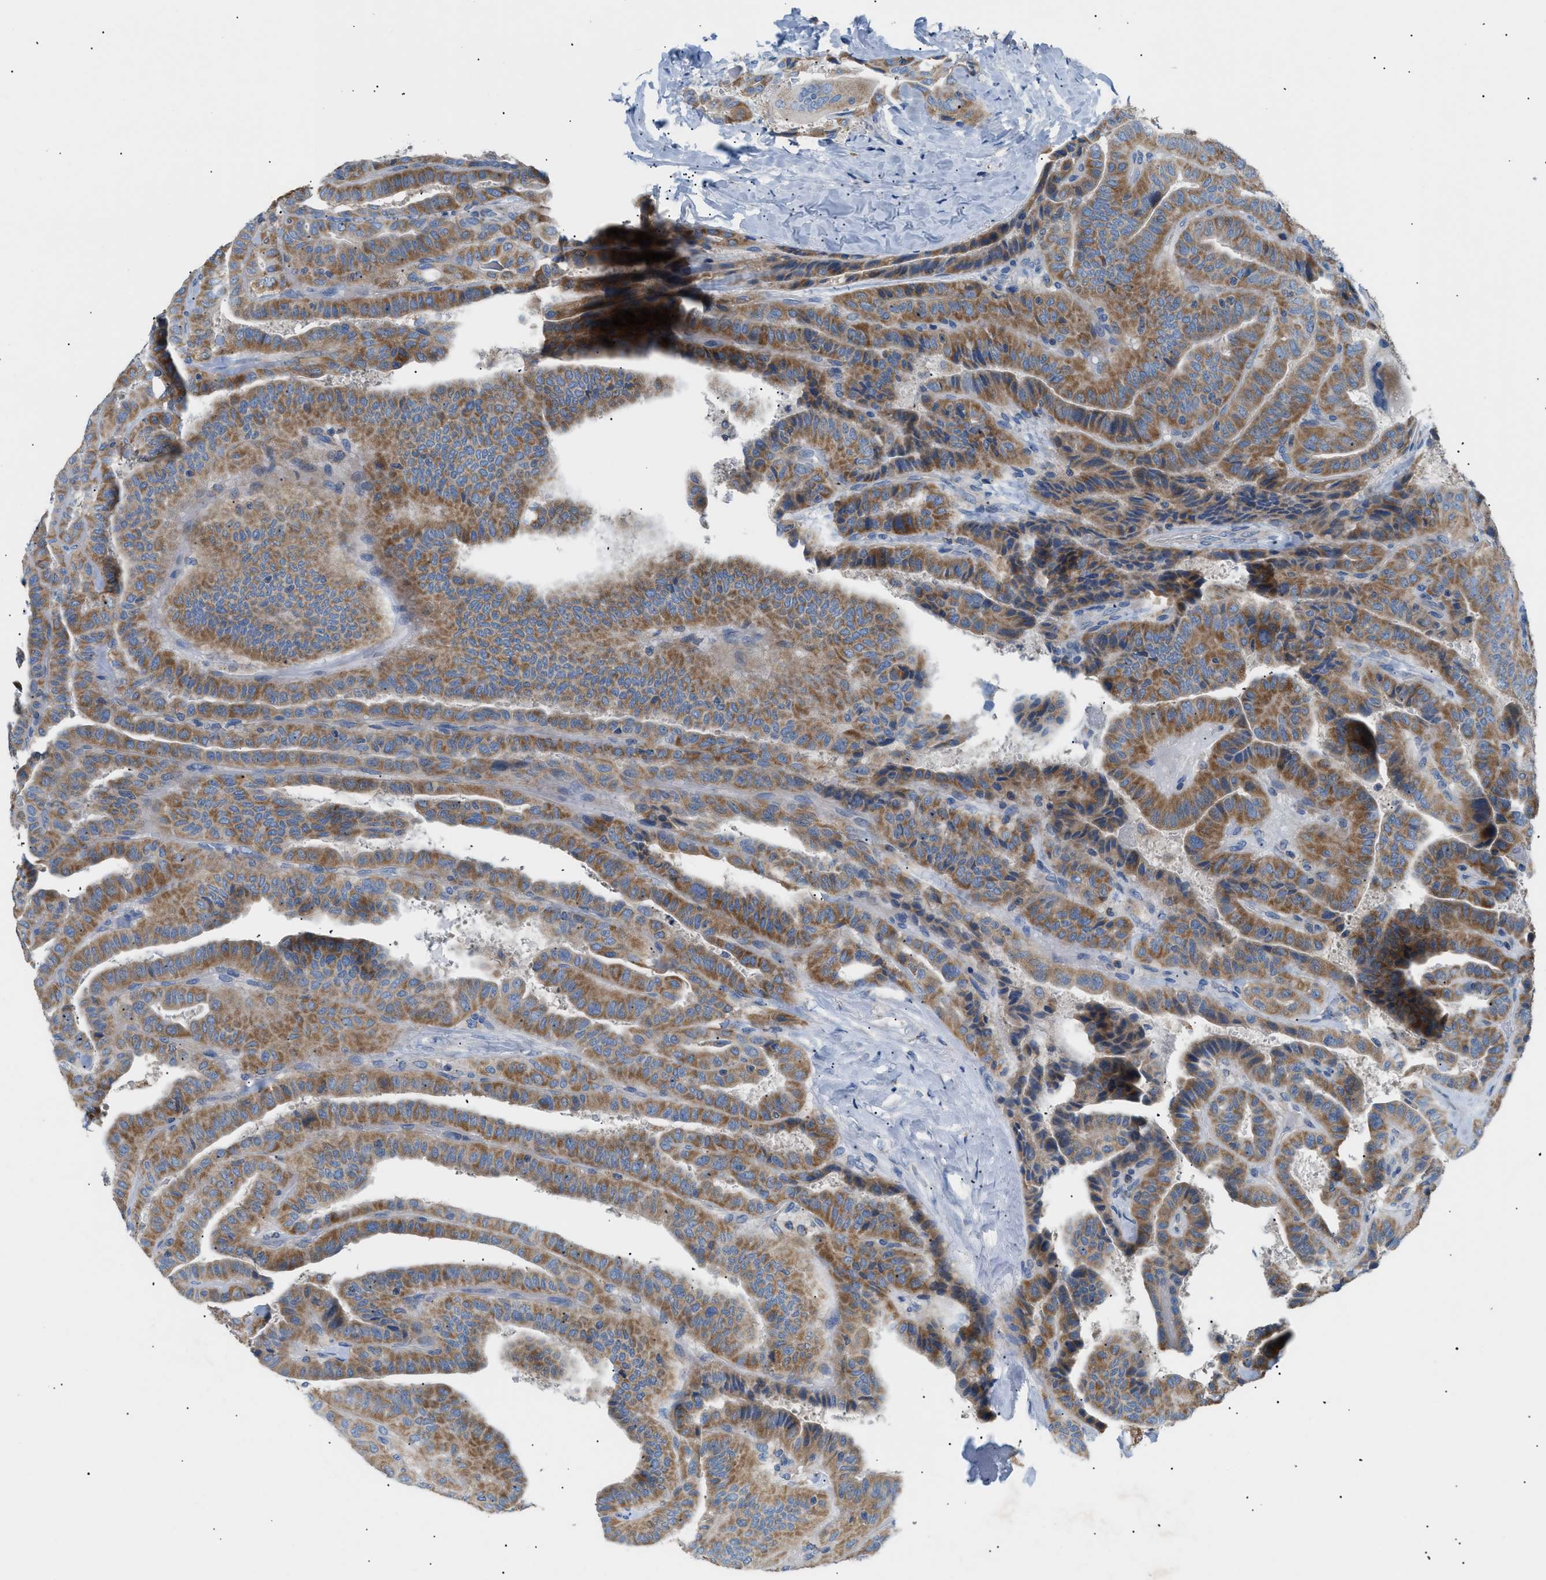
{"staining": {"intensity": "moderate", "quantity": ">75%", "location": "cytoplasmic/membranous"}, "tissue": "thyroid cancer", "cell_type": "Tumor cells", "image_type": "cancer", "snomed": [{"axis": "morphology", "description": "Papillary adenocarcinoma, NOS"}, {"axis": "topography", "description": "Thyroid gland"}], "caption": "A micrograph showing moderate cytoplasmic/membranous expression in approximately >75% of tumor cells in papillary adenocarcinoma (thyroid), as visualized by brown immunohistochemical staining.", "gene": "ILDR1", "patient": {"sex": "male", "age": 77}}